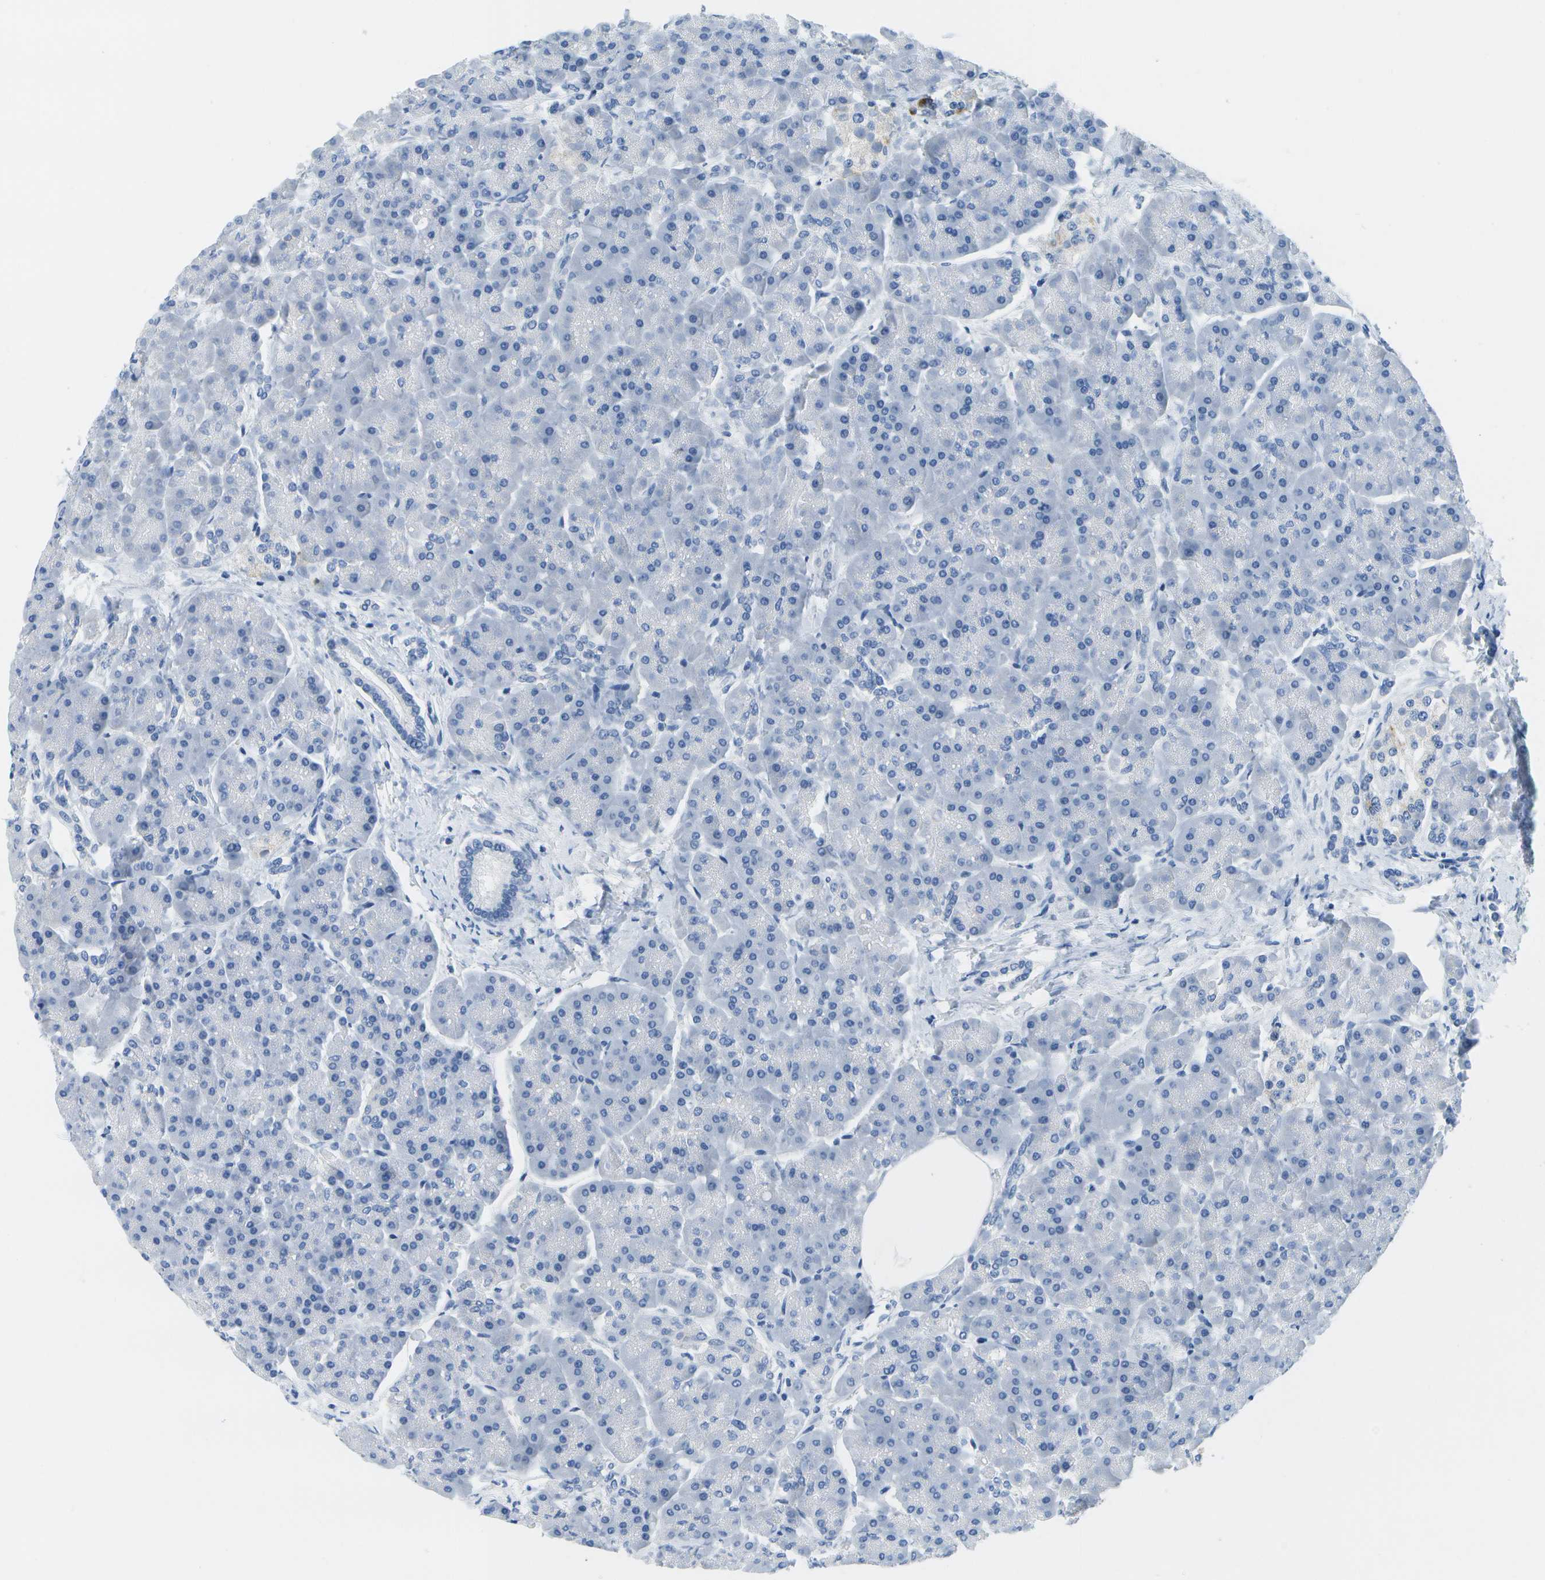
{"staining": {"intensity": "negative", "quantity": "none", "location": "none"}, "tissue": "pancreas", "cell_type": "Exocrine glandular cells", "image_type": "normal", "snomed": [{"axis": "morphology", "description": "Normal tissue, NOS"}, {"axis": "topography", "description": "Pancreas"}], "caption": "Human pancreas stained for a protein using IHC shows no positivity in exocrine glandular cells.", "gene": "SERPINA1", "patient": {"sex": "female", "age": 70}}